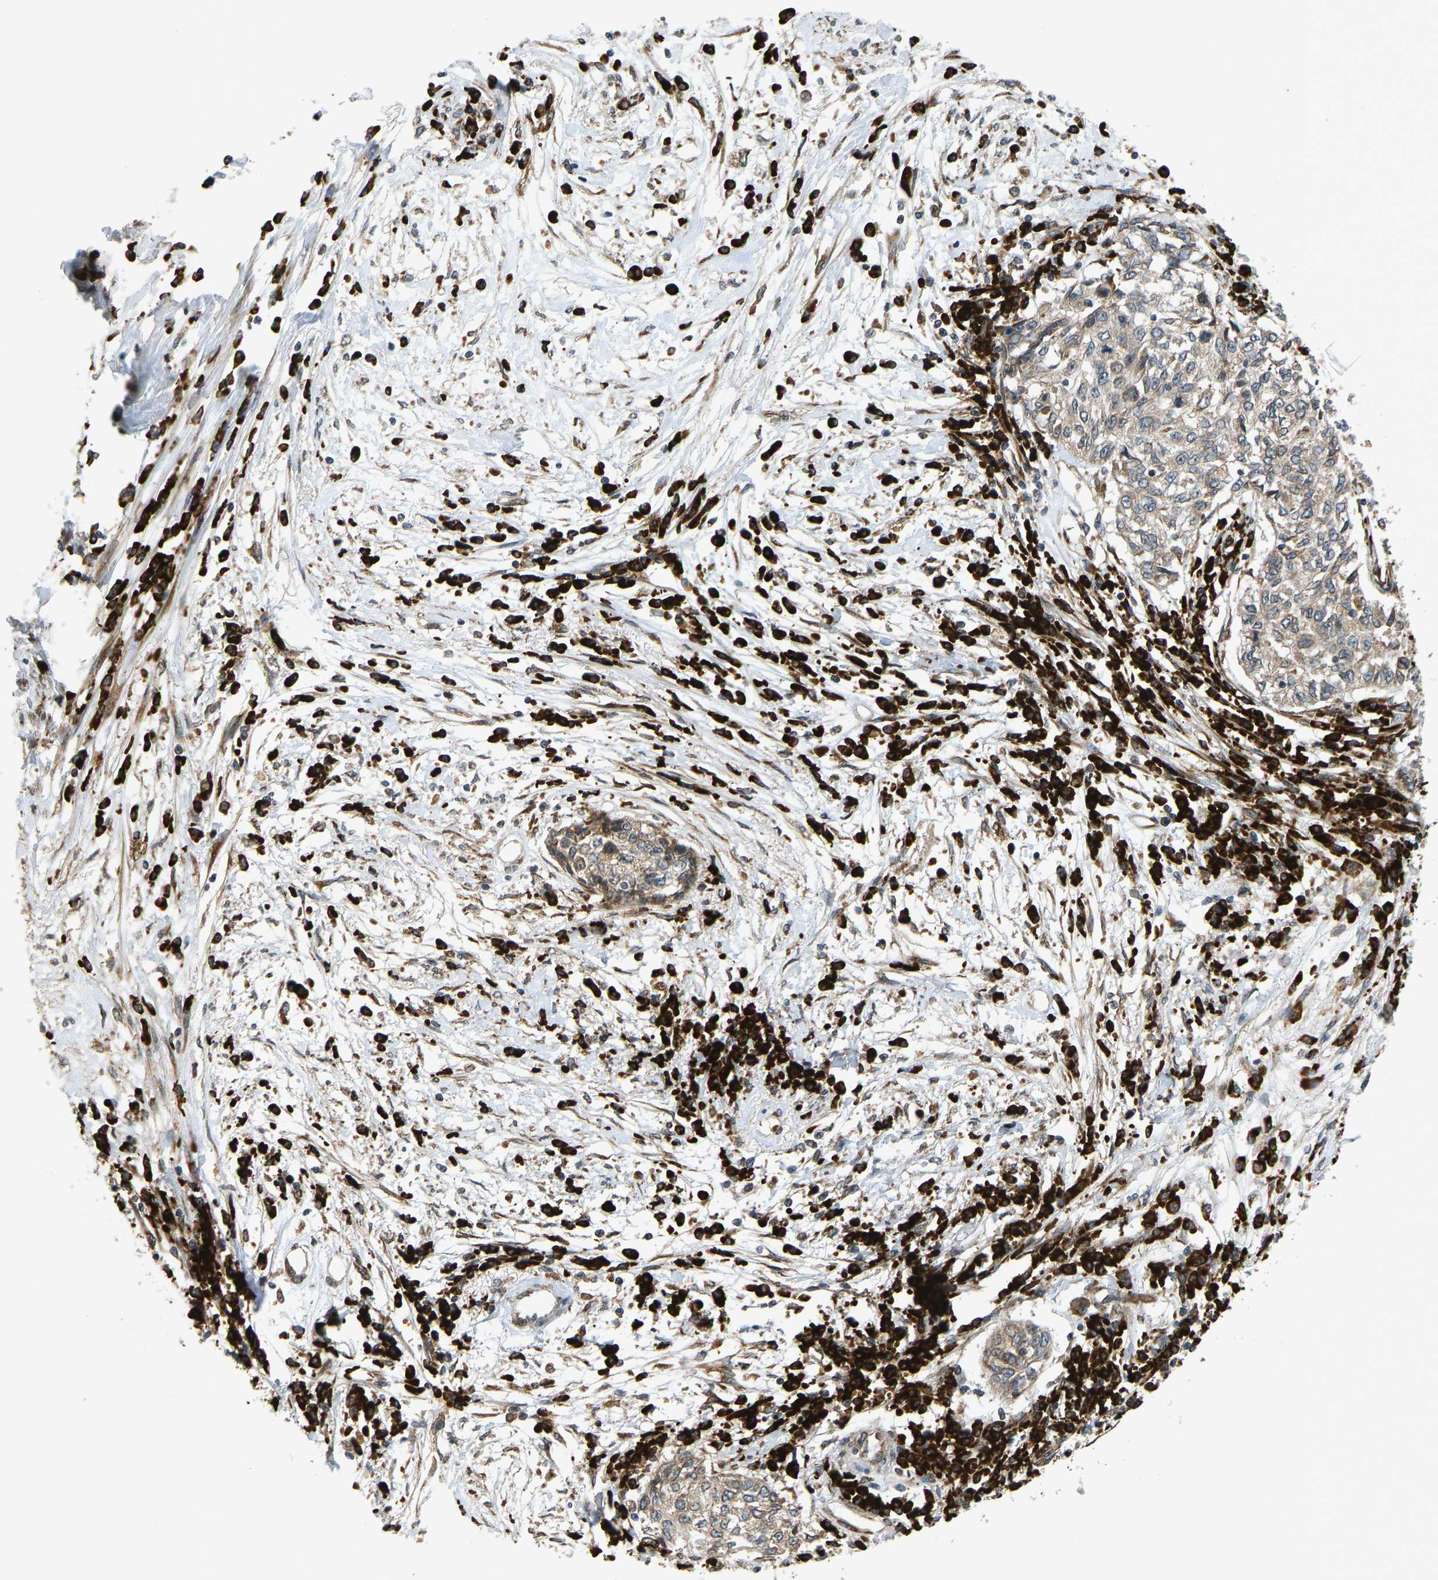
{"staining": {"intensity": "weak", "quantity": "<25%", "location": "cytoplasmic/membranous"}, "tissue": "cervical cancer", "cell_type": "Tumor cells", "image_type": "cancer", "snomed": [{"axis": "morphology", "description": "Squamous cell carcinoma, NOS"}, {"axis": "topography", "description": "Cervix"}], "caption": "Tumor cells are negative for brown protein staining in cervical squamous cell carcinoma.", "gene": "RPN2", "patient": {"sex": "female", "age": 57}}